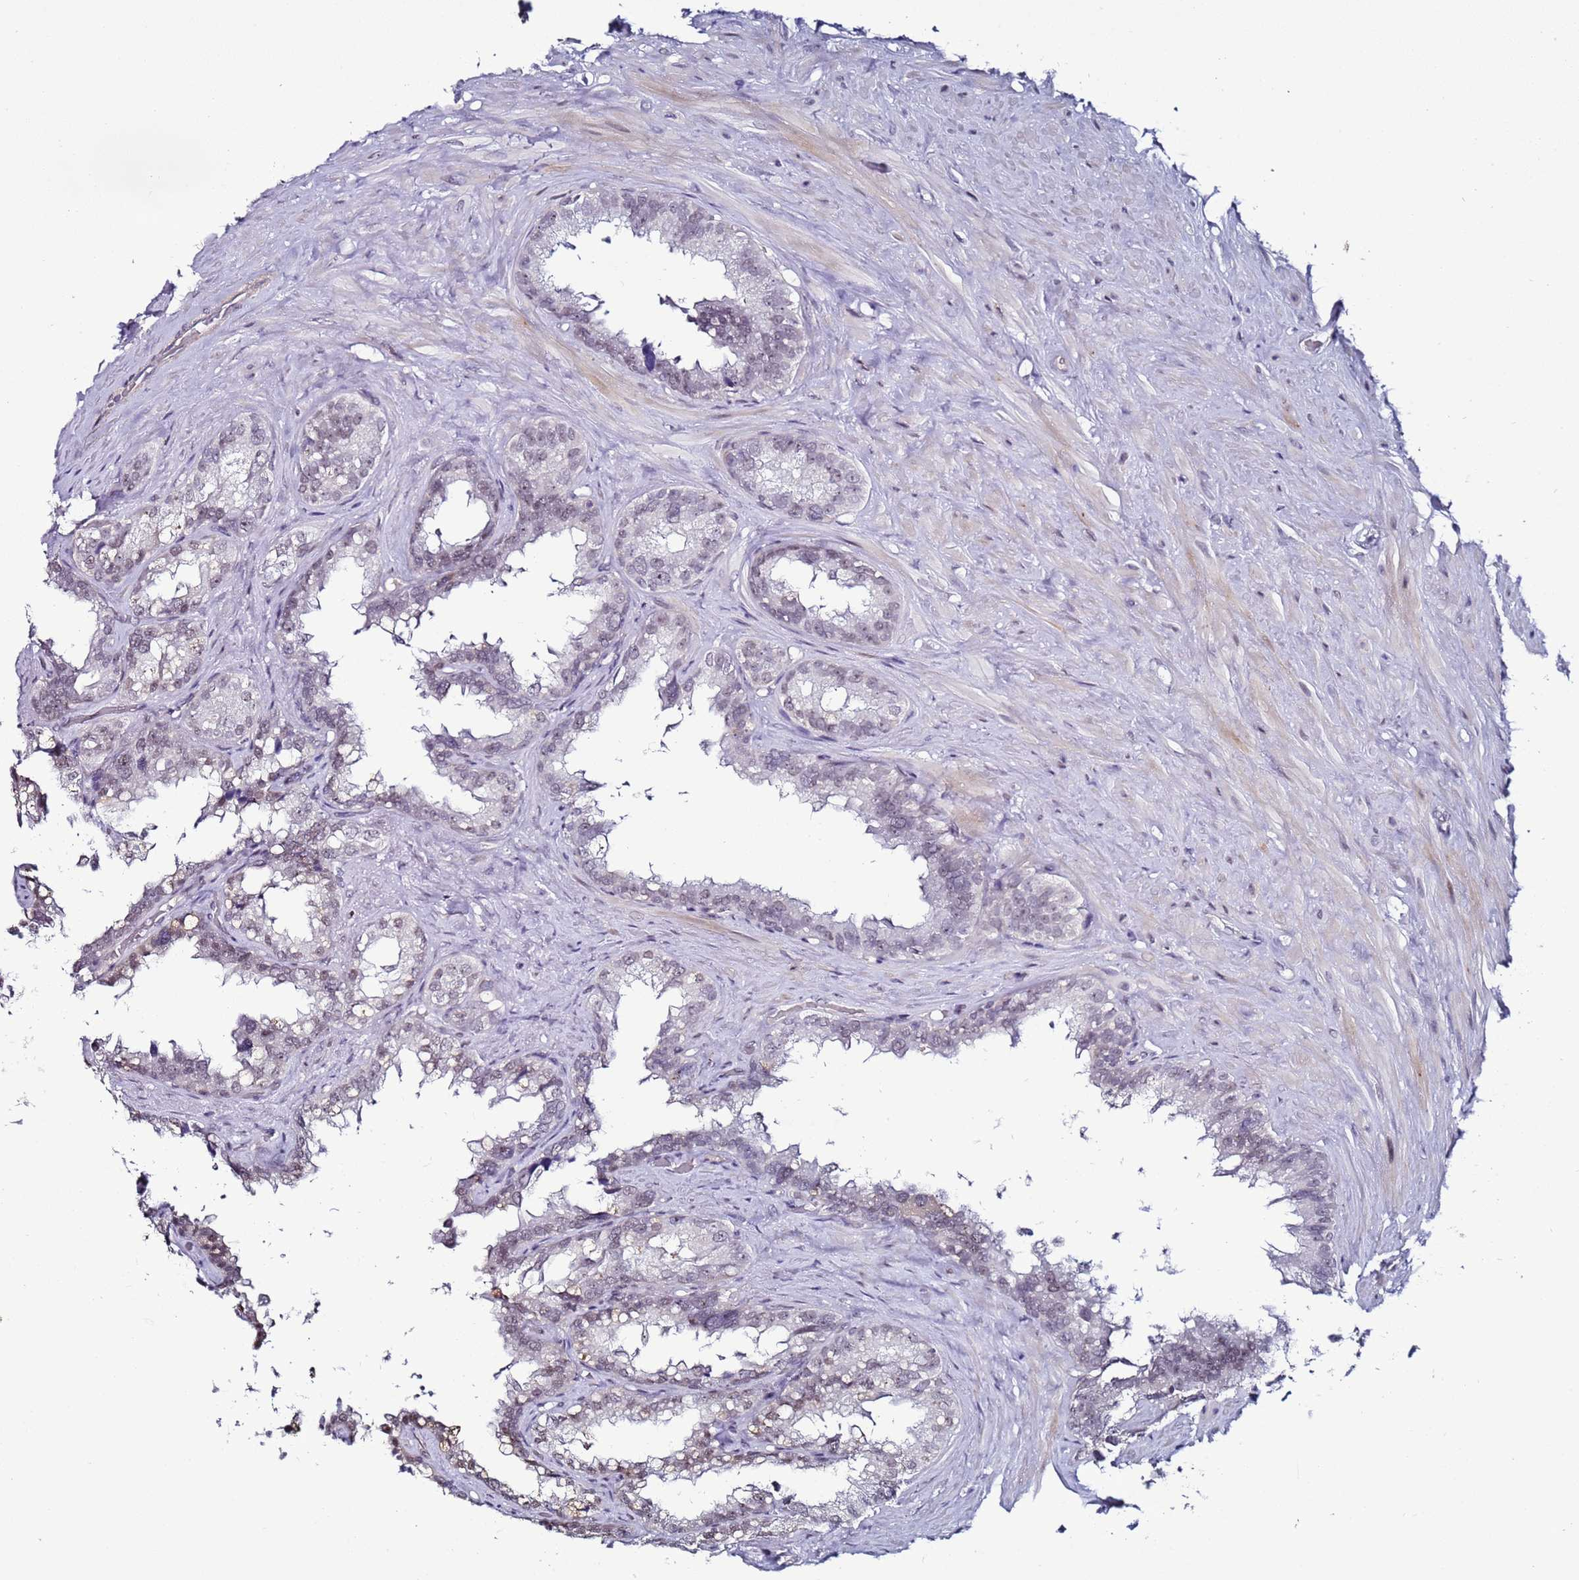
{"staining": {"intensity": "weak", "quantity": "<25%", "location": "nuclear"}, "tissue": "seminal vesicle", "cell_type": "Glandular cells", "image_type": "normal", "snomed": [{"axis": "morphology", "description": "Normal tissue, NOS"}, {"axis": "topography", "description": "Seminal veicle"}], "caption": "An IHC histopathology image of benign seminal vesicle is shown. There is no staining in glandular cells of seminal vesicle. Nuclei are stained in blue.", "gene": "PSMA7", "patient": {"sex": "male", "age": 80}}